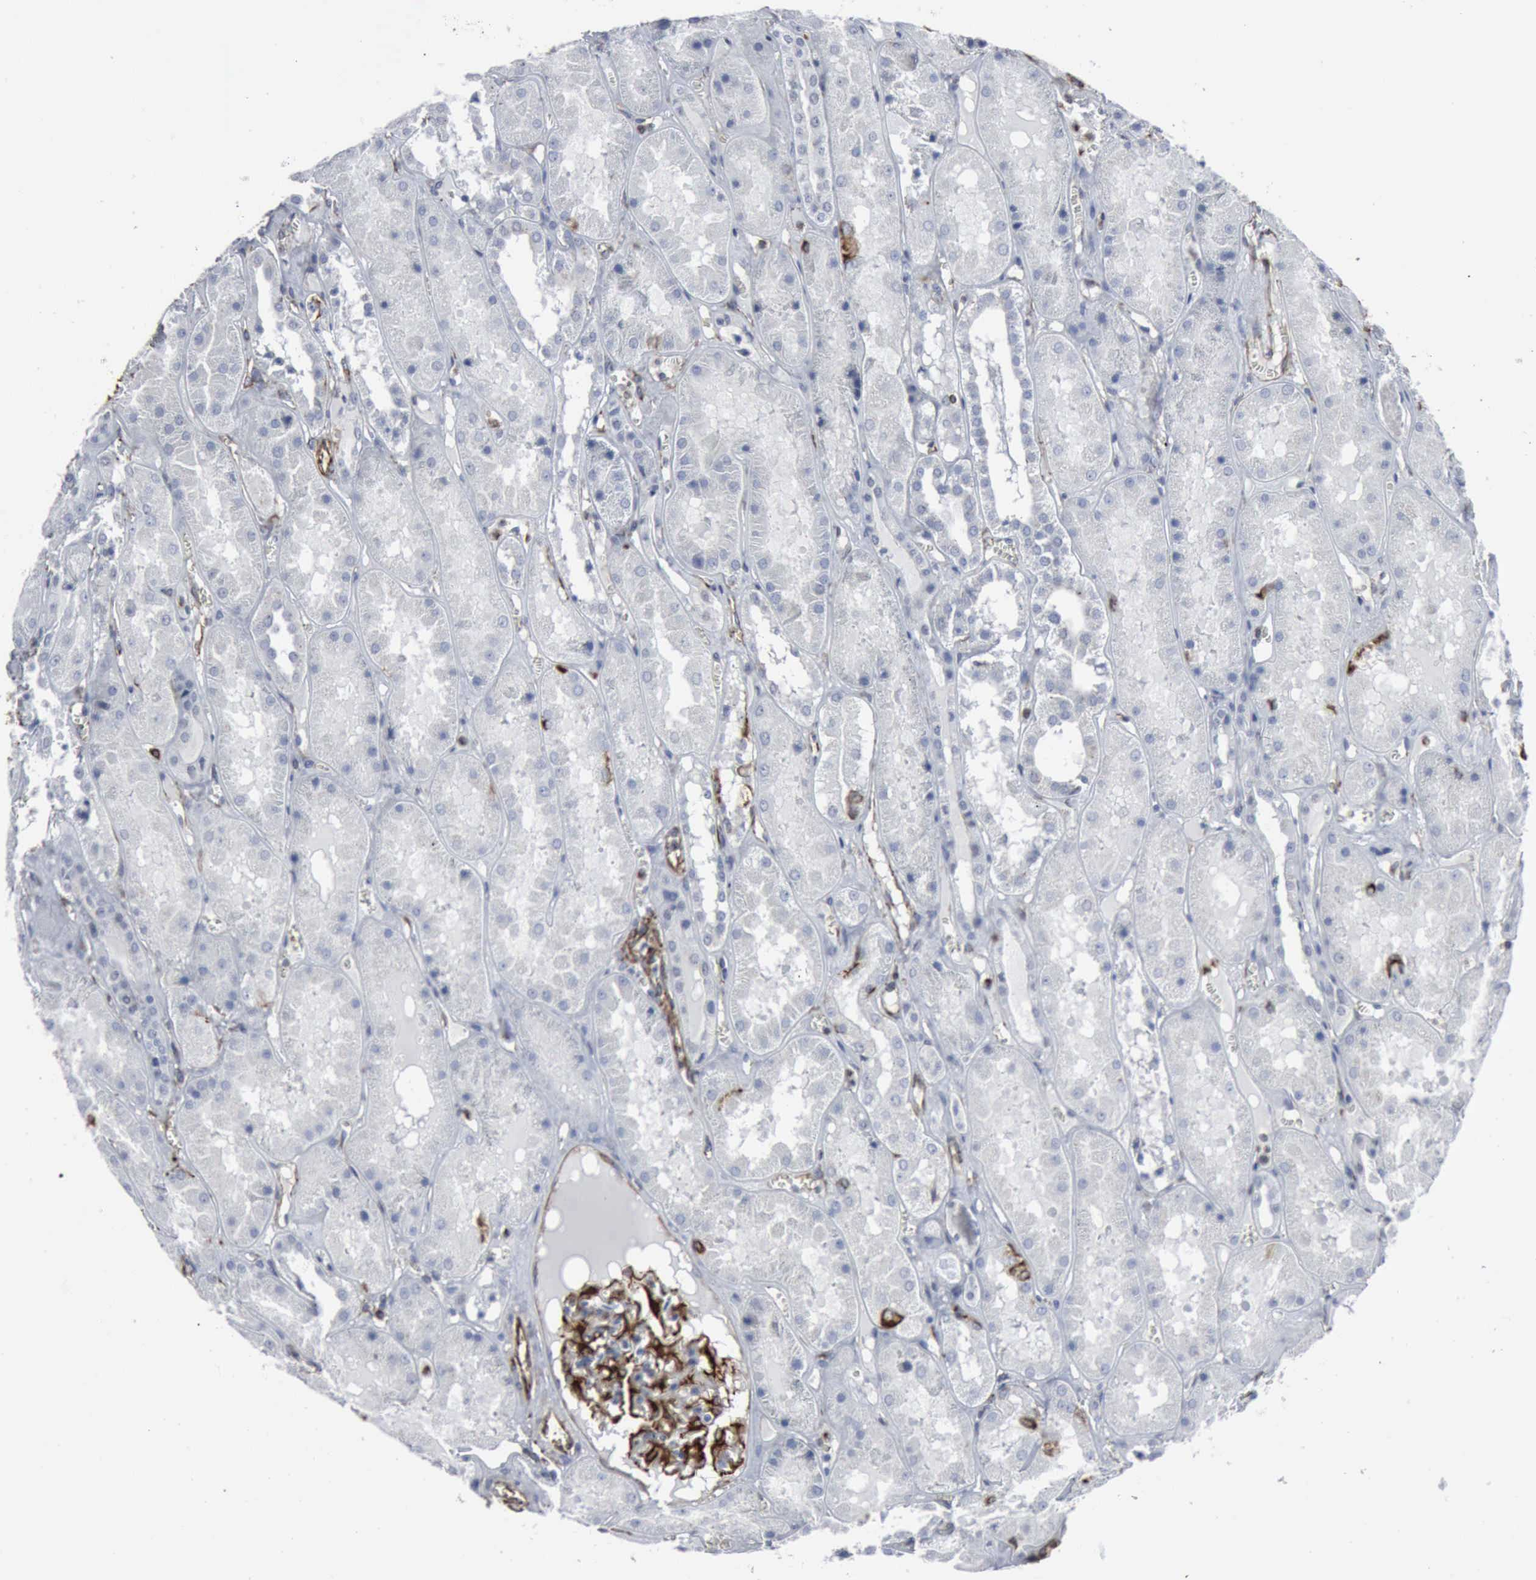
{"staining": {"intensity": "strong", "quantity": "25%-75%", "location": "cytoplasmic/membranous"}, "tissue": "kidney", "cell_type": "Cells in glomeruli", "image_type": "normal", "snomed": [{"axis": "morphology", "description": "Normal tissue, NOS"}, {"axis": "topography", "description": "Kidney"}], "caption": "This histopathology image displays immunohistochemistry staining of normal kidney, with high strong cytoplasmic/membranous staining in about 25%-75% of cells in glomeruli.", "gene": "CCNE1", "patient": {"sex": "male", "age": 36}}